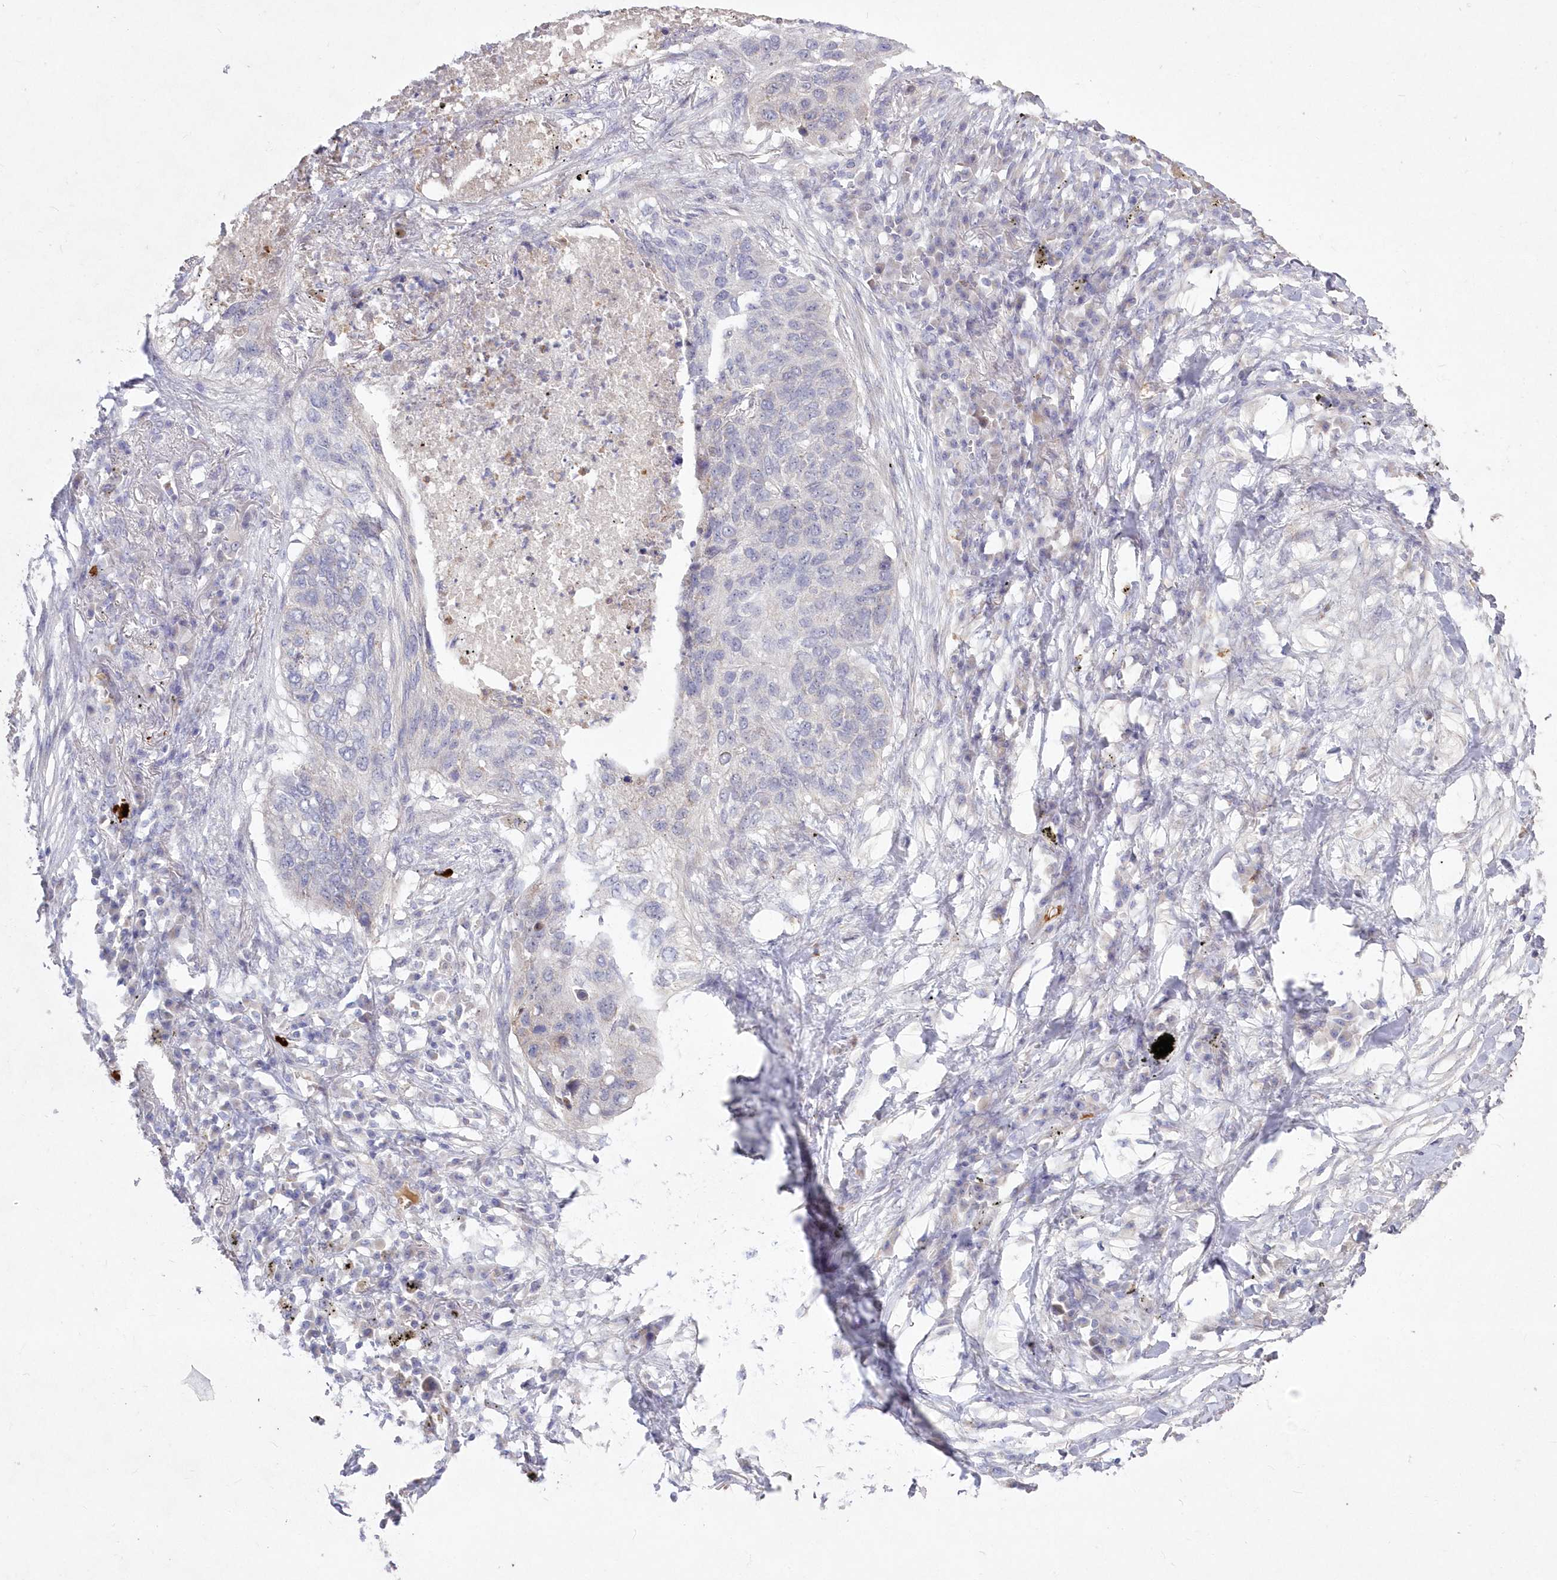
{"staining": {"intensity": "negative", "quantity": "none", "location": "none"}, "tissue": "lung cancer", "cell_type": "Tumor cells", "image_type": "cancer", "snomed": [{"axis": "morphology", "description": "Squamous cell carcinoma, NOS"}, {"axis": "topography", "description": "Lung"}], "caption": "Histopathology image shows no significant protein expression in tumor cells of lung squamous cell carcinoma.", "gene": "WBP1L", "patient": {"sex": "female", "age": 63}}